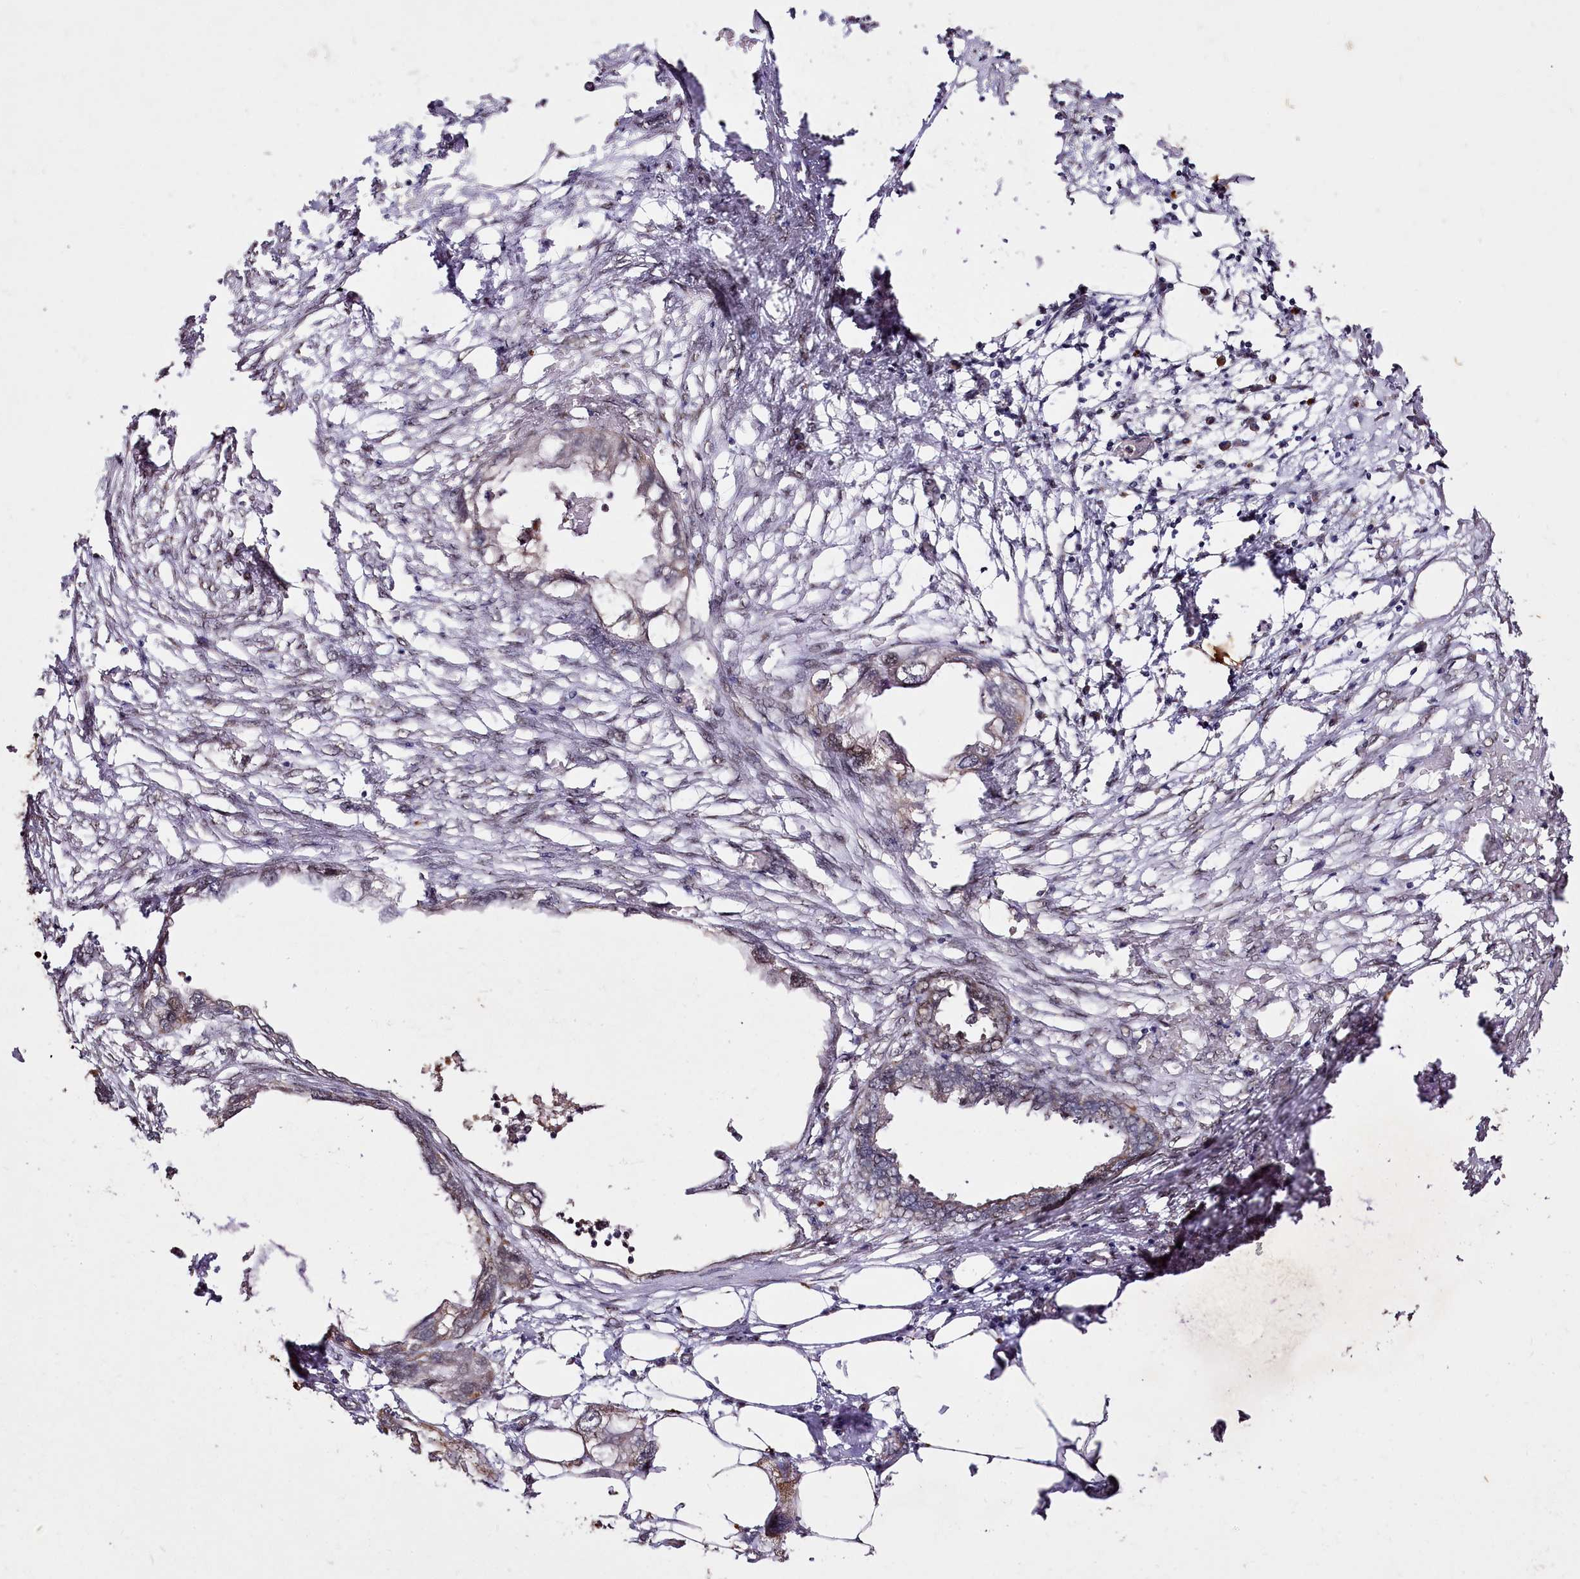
{"staining": {"intensity": "negative", "quantity": "none", "location": "none"}, "tissue": "endometrial cancer", "cell_type": "Tumor cells", "image_type": "cancer", "snomed": [{"axis": "morphology", "description": "Adenocarcinoma, NOS"}, {"axis": "morphology", "description": "Adenocarcinoma, metastatic, NOS"}, {"axis": "topography", "description": "Adipose tissue"}, {"axis": "topography", "description": "Endometrium"}], "caption": "Tumor cells show no significant protein expression in endometrial adenocarcinoma.", "gene": "EDIL3", "patient": {"sex": "female", "age": 67}}